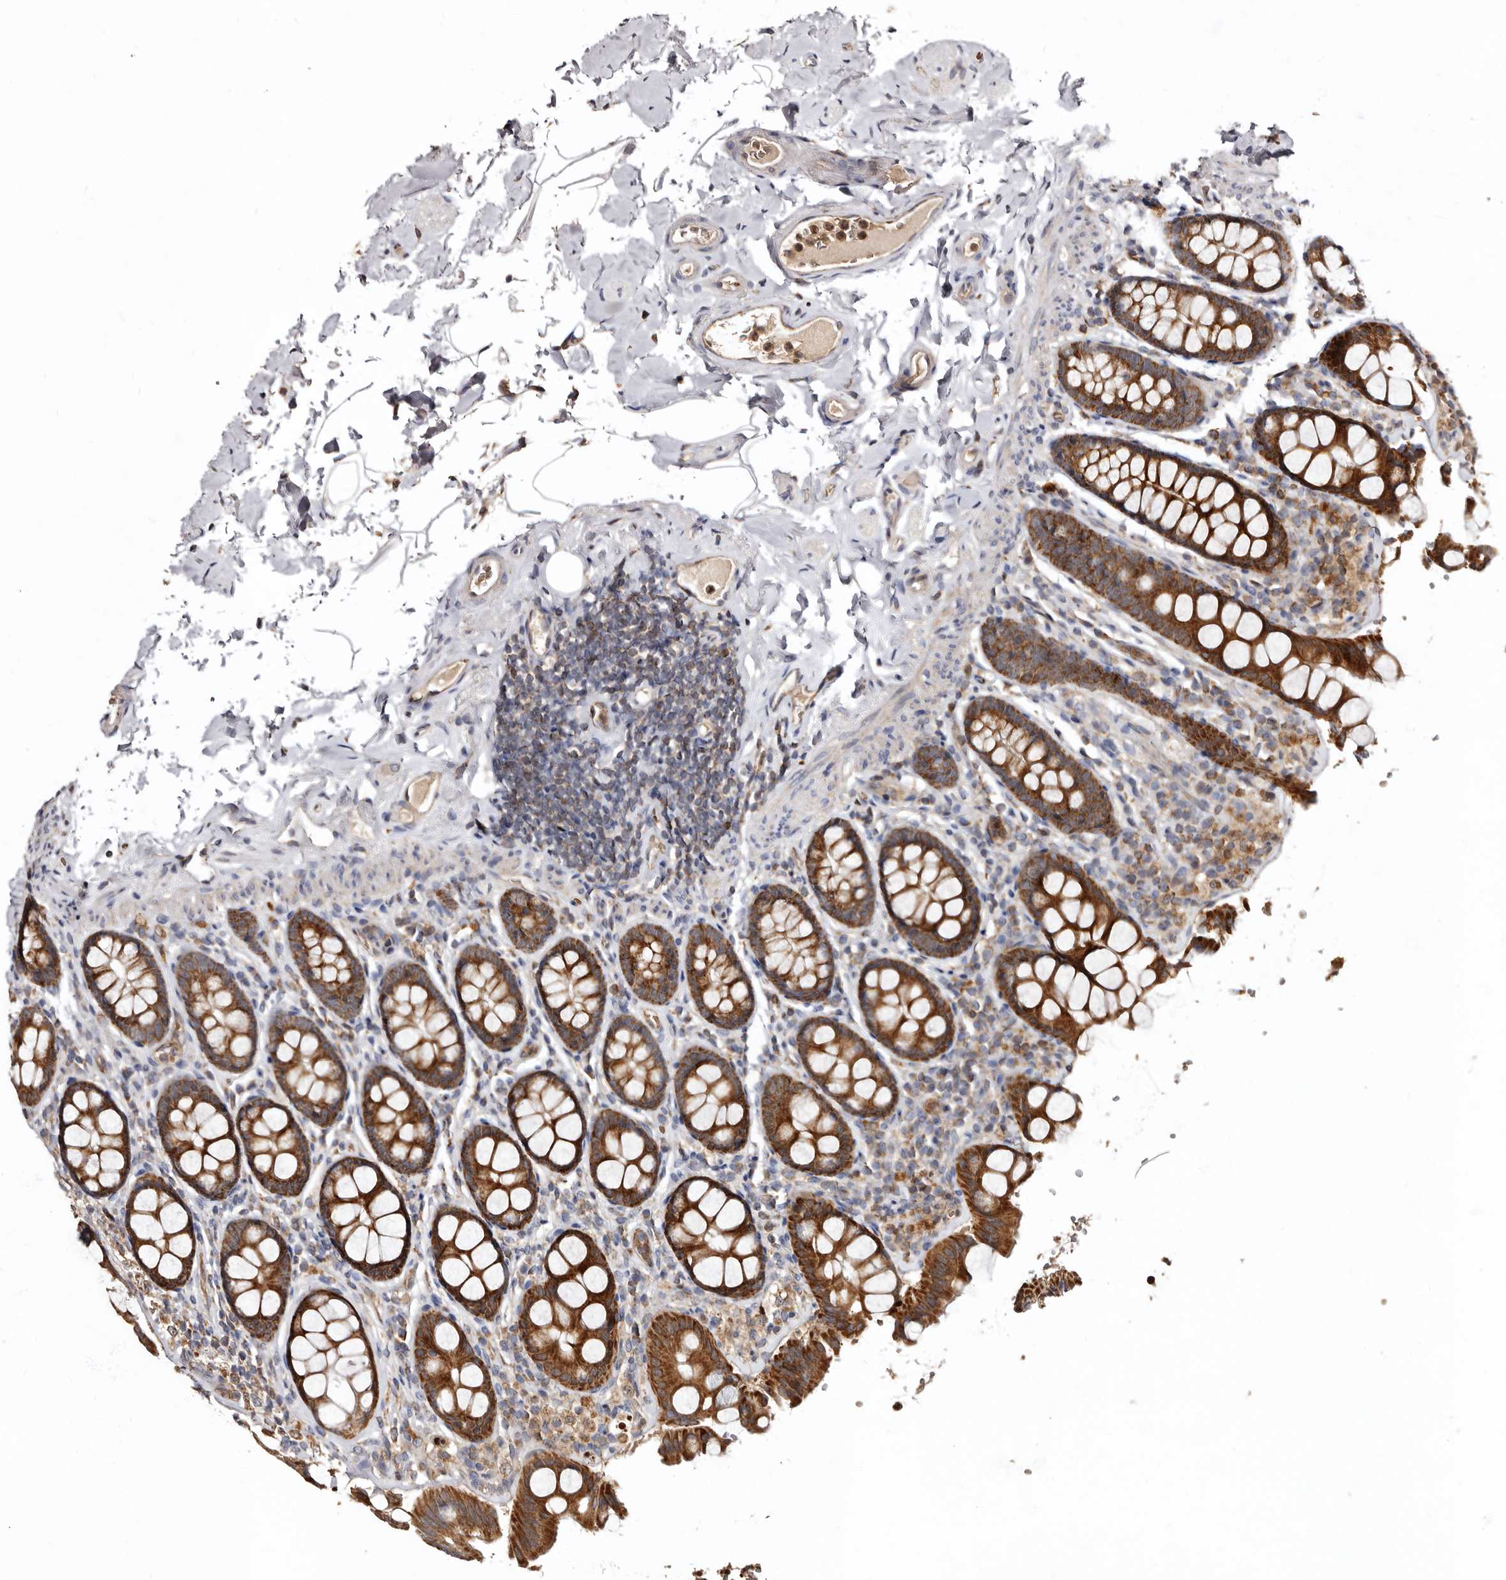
{"staining": {"intensity": "moderate", "quantity": ">75%", "location": "cytoplasmic/membranous"}, "tissue": "colon", "cell_type": "Endothelial cells", "image_type": "normal", "snomed": [{"axis": "morphology", "description": "Normal tissue, NOS"}, {"axis": "topography", "description": "Colon"}, {"axis": "topography", "description": "Peripheral nerve tissue"}], "caption": "Endothelial cells demonstrate moderate cytoplasmic/membranous positivity in approximately >75% of cells in benign colon. (Stains: DAB (3,3'-diaminobenzidine) in brown, nuclei in blue, Microscopy: brightfield microscopy at high magnification).", "gene": "BAX", "patient": {"sex": "female", "age": 61}}